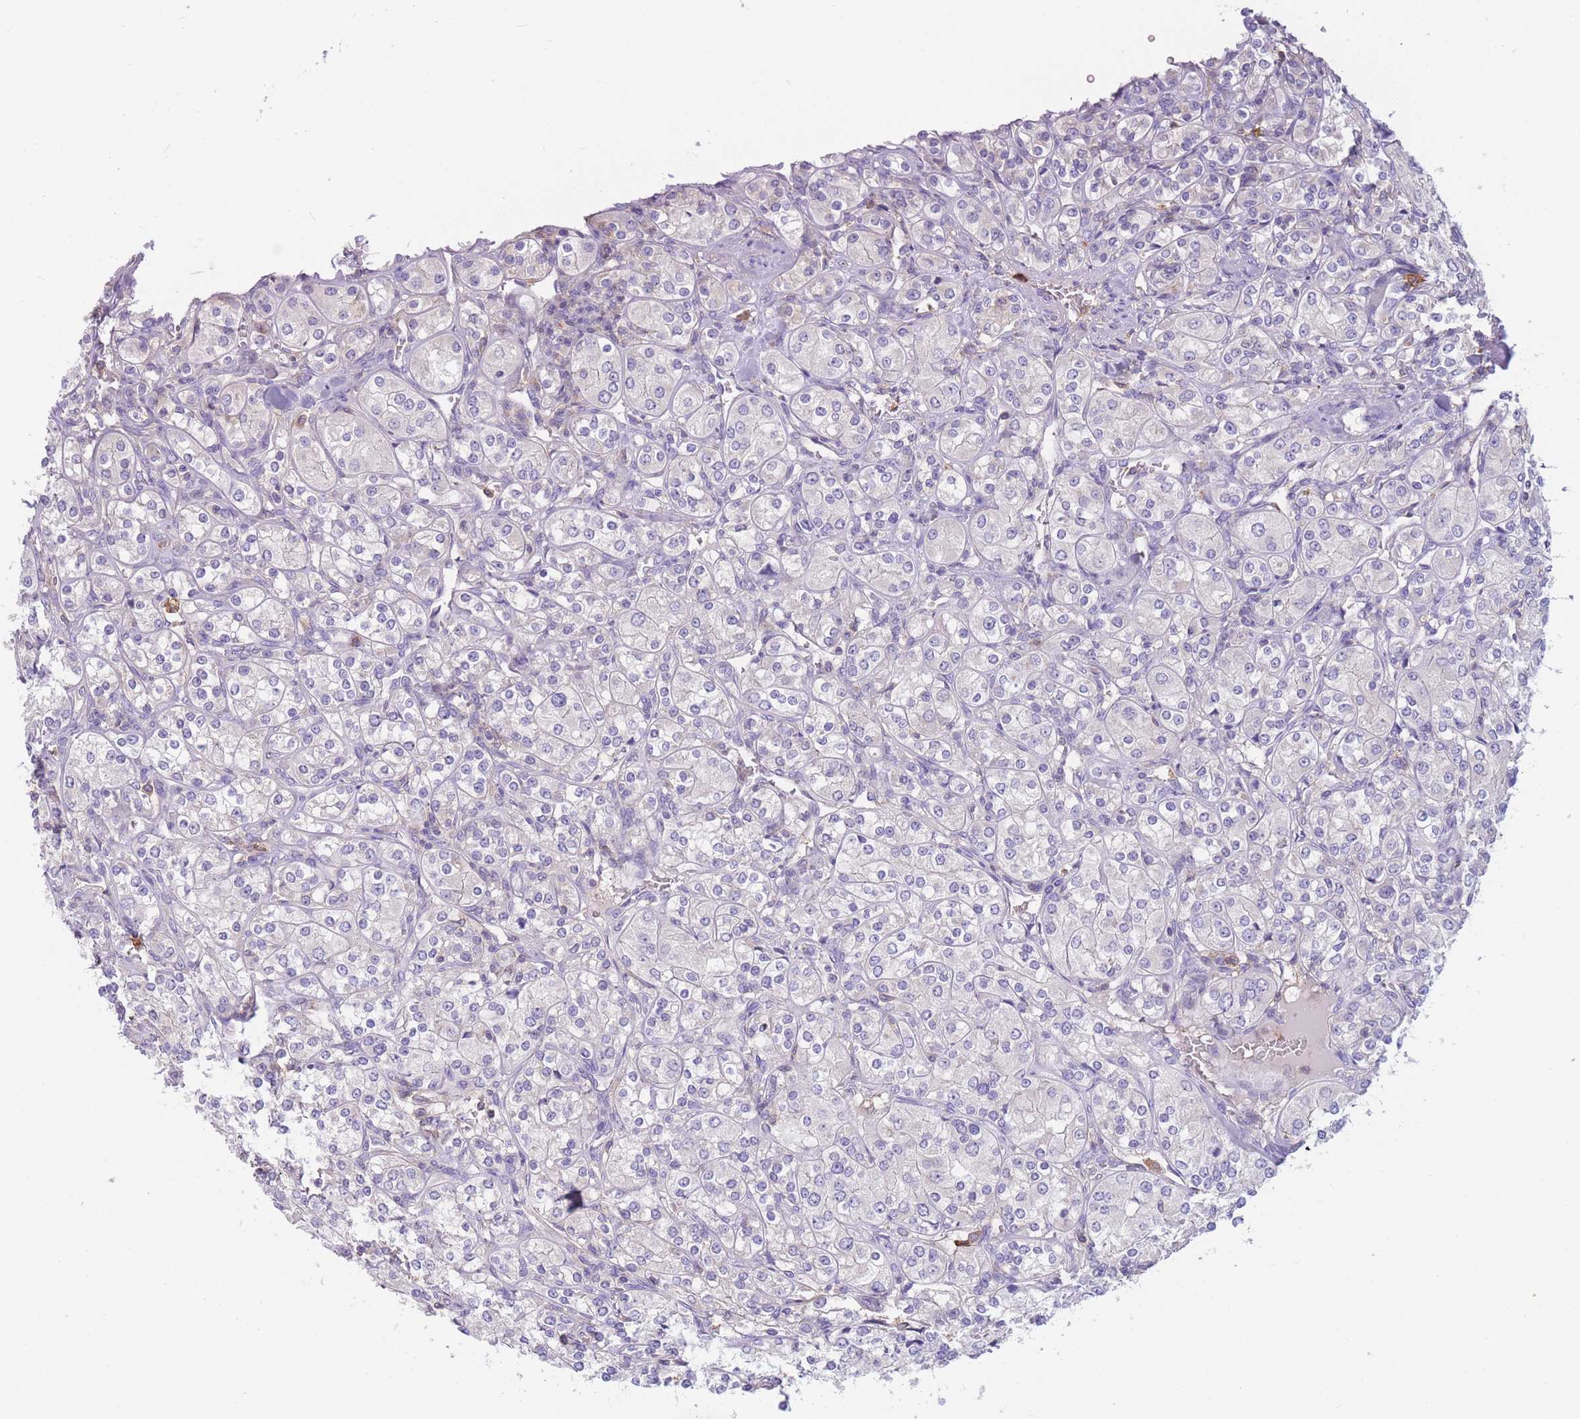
{"staining": {"intensity": "negative", "quantity": "none", "location": "none"}, "tissue": "renal cancer", "cell_type": "Tumor cells", "image_type": "cancer", "snomed": [{"axis": "morphology", "description": "Adenocarcinoma, NOS"}, {"axis": "topography", "description": "Kidney"}], "caption": "A high-resolution histopathology image shows IHC staining of renal cancer (adenocarcinoma), which exhibits no significant staining in tumor cells.", "gene": "ST3GAL4", "patient": {"sex": "male", "age": 77}}